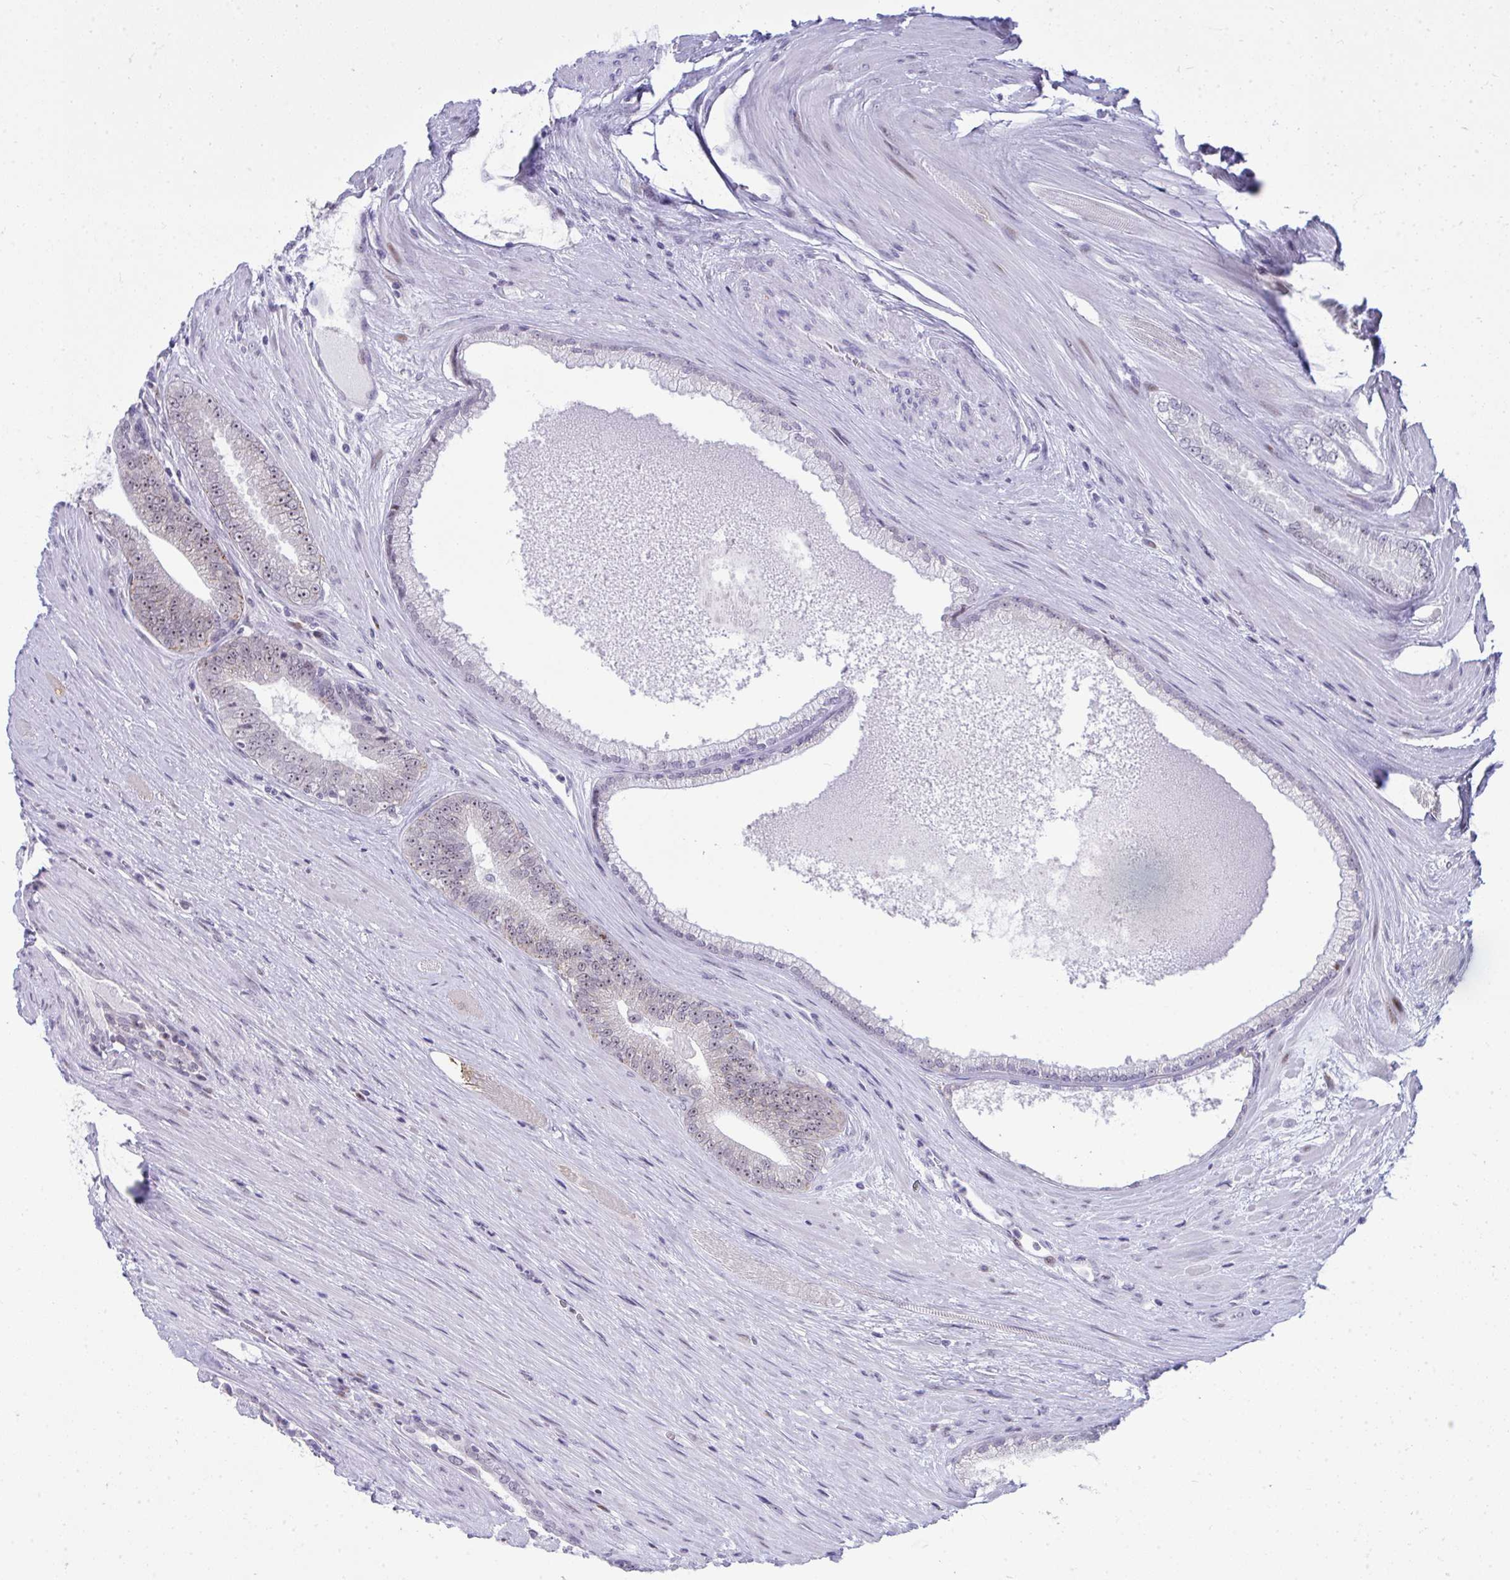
{"staining": {"intensity": "weak", "quantity": "25%-75%", "location": "nuclear"}, "tissue": "prostate cancer", "cell_type": "Tumor cells", "image_type": "cancer", "snomed": [{"axis": "morphology", "description": "Adenocarcinoma, Low grade"}, {"axis": "topography", "description": "Prostate"}], "caption": "The immunohistochemical stain highlights weak nuclear expression in tumor cells of low-grade adenocarcinoma (prostate) tissue.", "gene": "GLDN", "patient": {"sex": "male", "age": 67}}